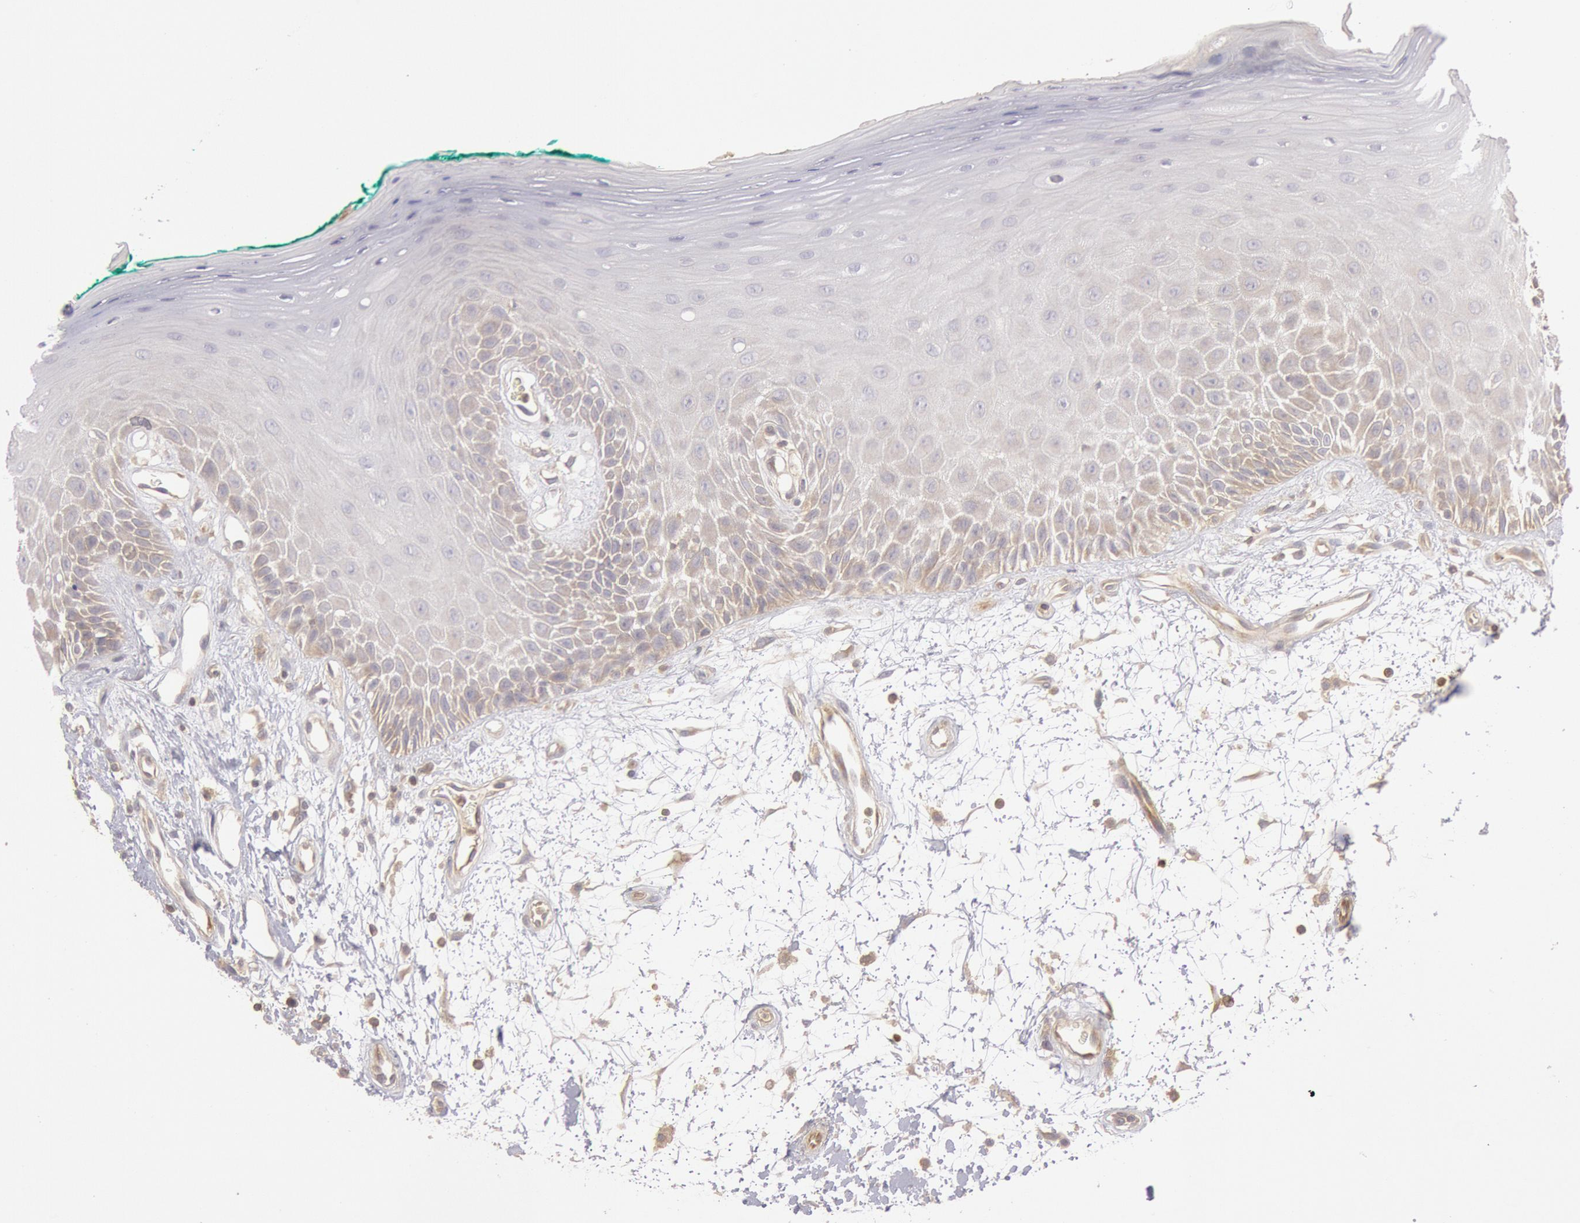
{"staining": {"intensity": "negative", "quantity": "none", "location": "none"}, "tissue": "oral mucosa", "cell_type": "Squamous epithelial cells", "image_type": "normal", "snomed": [{"axis": "morphology", "description": "Normal tissue, NOS"}, {"axis": "morphology", "description": "Squamous cell carcinoma, NOS"}, {"axis": "topography", "description": "Skeletal muscle"}, {"axis": "topography", "description": "Oral tissue"}, {"axis": "topography", "description": "Head-Neck"}], "caption": "This is an immunohistochemistry (IHC) histopathology image of normal human oral mucosa. There is no staining in squamous epithelial cells.", "gene": "PIK3R1", "patient": {"sex": "female", "age": 84}}